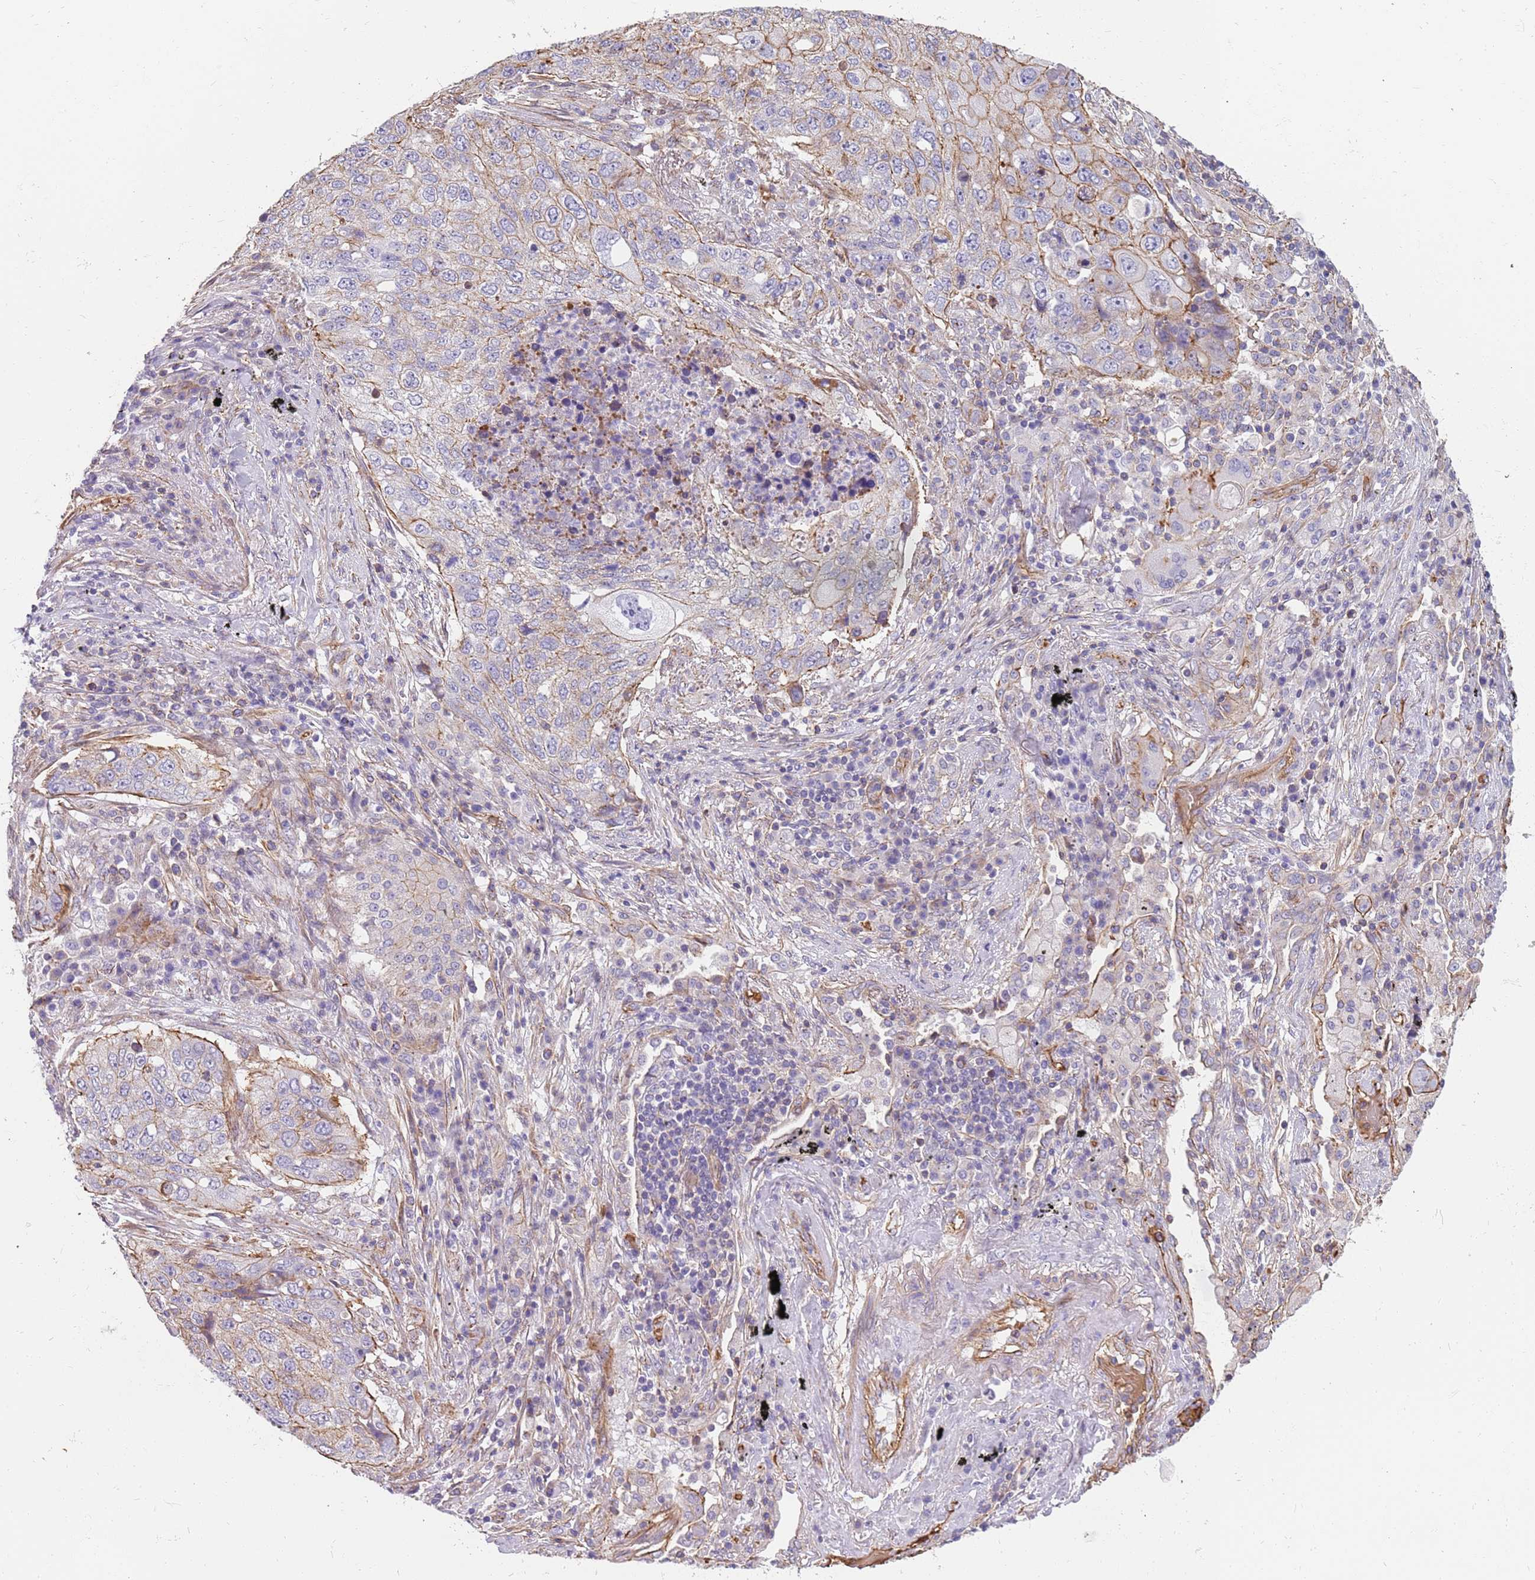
{"staining": {"intensity": "weak", "quantity": "<25%", "location": "cytoplasmic/membranous"}, "tissue": "lung cancer", "cell_type": "Tumor cells", "image_type": "cancer", "snomed": [{"axis": "morphology", "description": "Squamous cell carcinoma, NOS"}, {"axis": "topography", "description": "Lung"}], "caption": "An immunohistochemistry (IHC) histopathology image of lung cancer (squamous cell carcinoma) is shown. There is no staining in tumor cells of lung cancer (squamous cell carcinoma).", "gene": "GFRAL", "patient": {"sex": "female", "age": 63}}